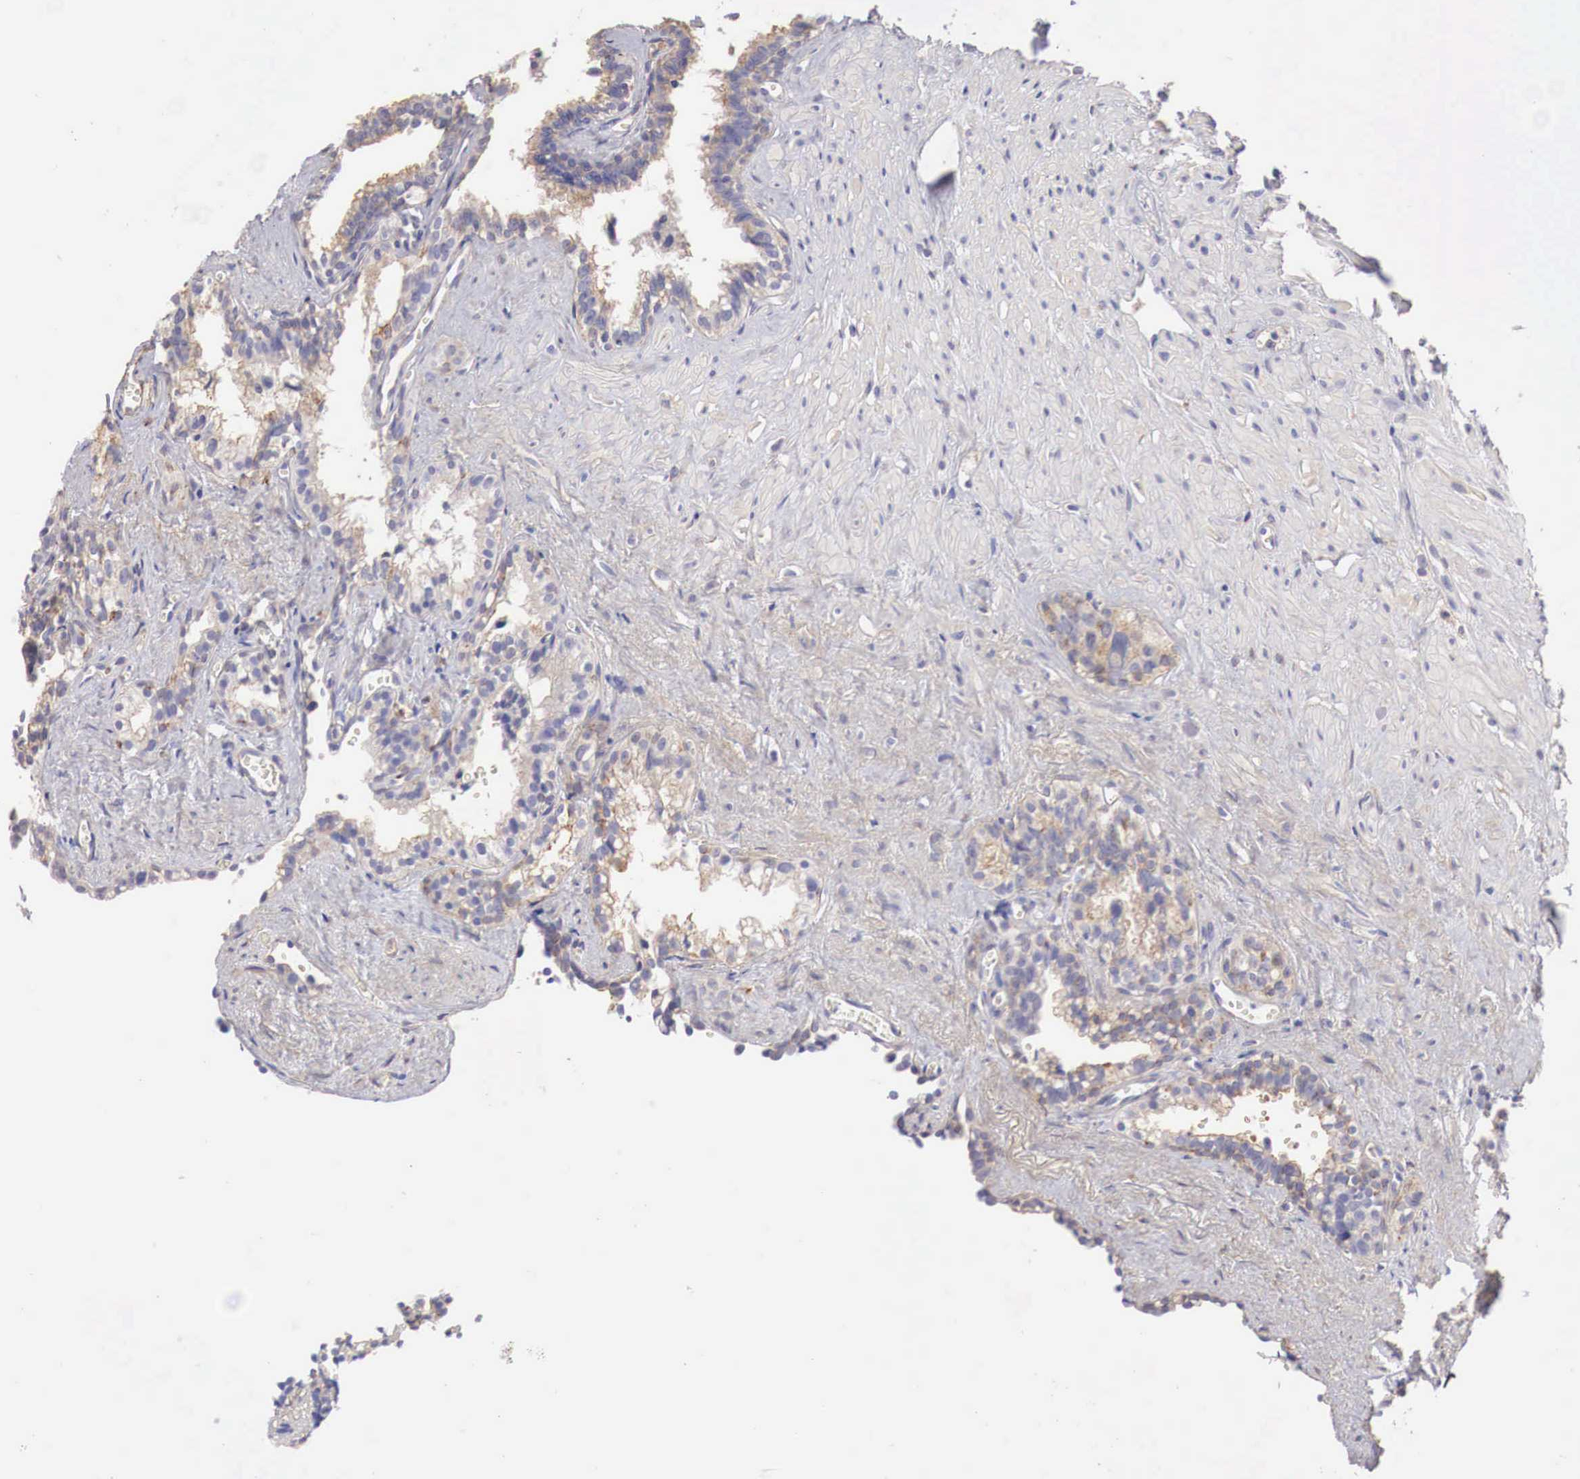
{"staining": {"intensity": "weak", "quantity": "25%-75%", "location": "cytoplasmic/membranous"}, "tissue": "seminal vesicle", "cell_type": "Glandular cells", "image_type": "normal", "snomed": [{"axis": "morphology", "description": "Normal tissue, NOS"}, {"axis": "topography", "description": "Seminal veicle"}], "caption": "Immunohistochemistry (IHC) histopathology image of normal seminal vesicle: human seminal vesicle stained using immunohistochemistry (IHC) reveals low levels of weak protein expression localized specifically in the cytoplasmic/membranous of glandular cells, appearing as a cytoplasmic/membranous brown color.", "gene": "KLHDC7B", "patient": {"sex": "male", "age": 60}}